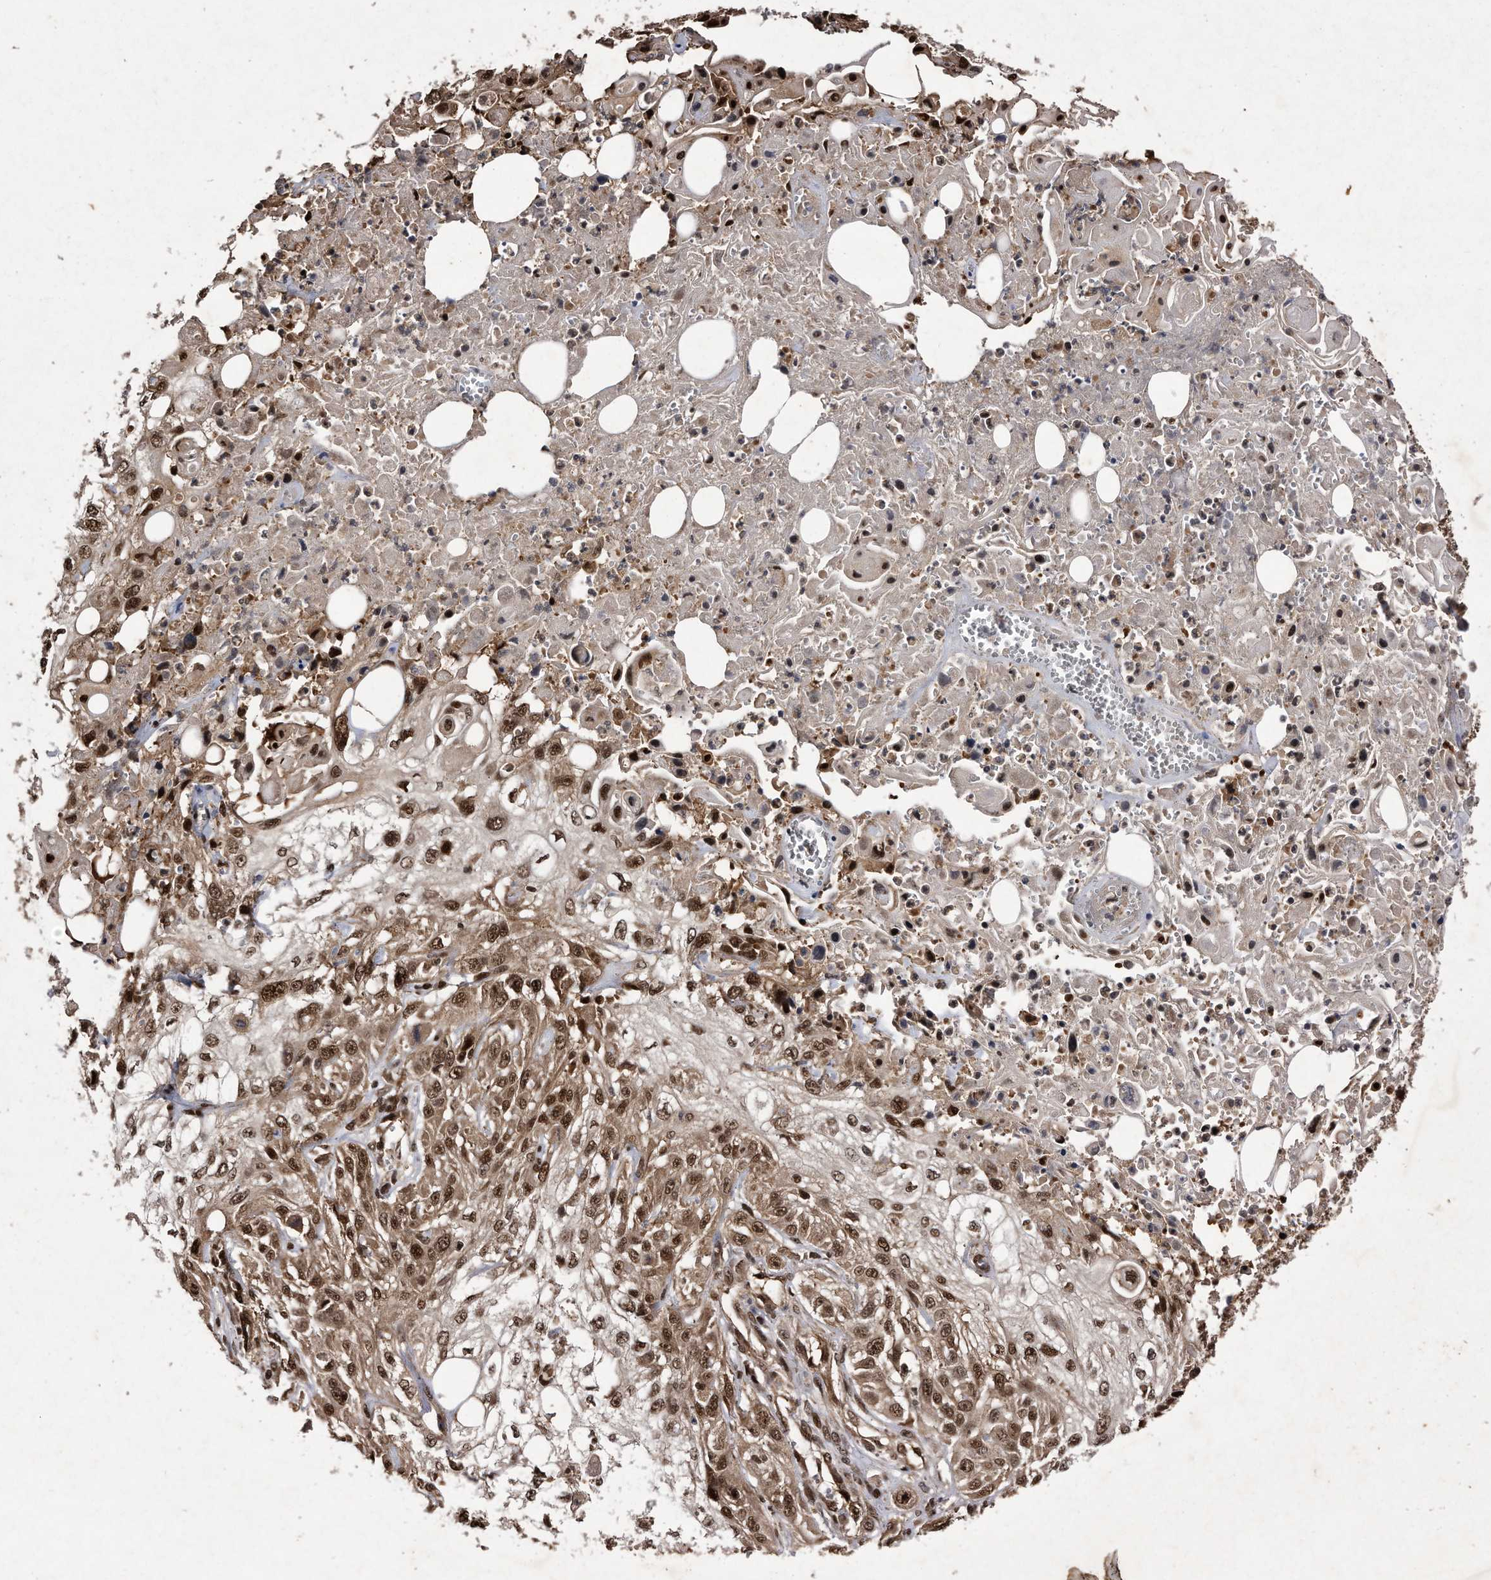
{"staining": {"intensity": "moderate", "quantity": ">75%", "location": "cytoplasmic/membranous,nuclear"}, "tissue": "skin cancer", "cell_type": "Tumor cells", "image_type": "cancer", "snomed": [{"axis": "morphology", "description": "Squamous cell carcinoma, NOS"}, {"axis": "topography", "description": "Skin"}], "caption": "Human skin cancer (squamous cell carcinoma) stained with a brown dye reveals moderate cytoplasmic/membranous and nuclear positive expression in approximately >75% of tumor cells.", "gene": "RAD23B", "patient": {"sex": "male", "age": 75}}